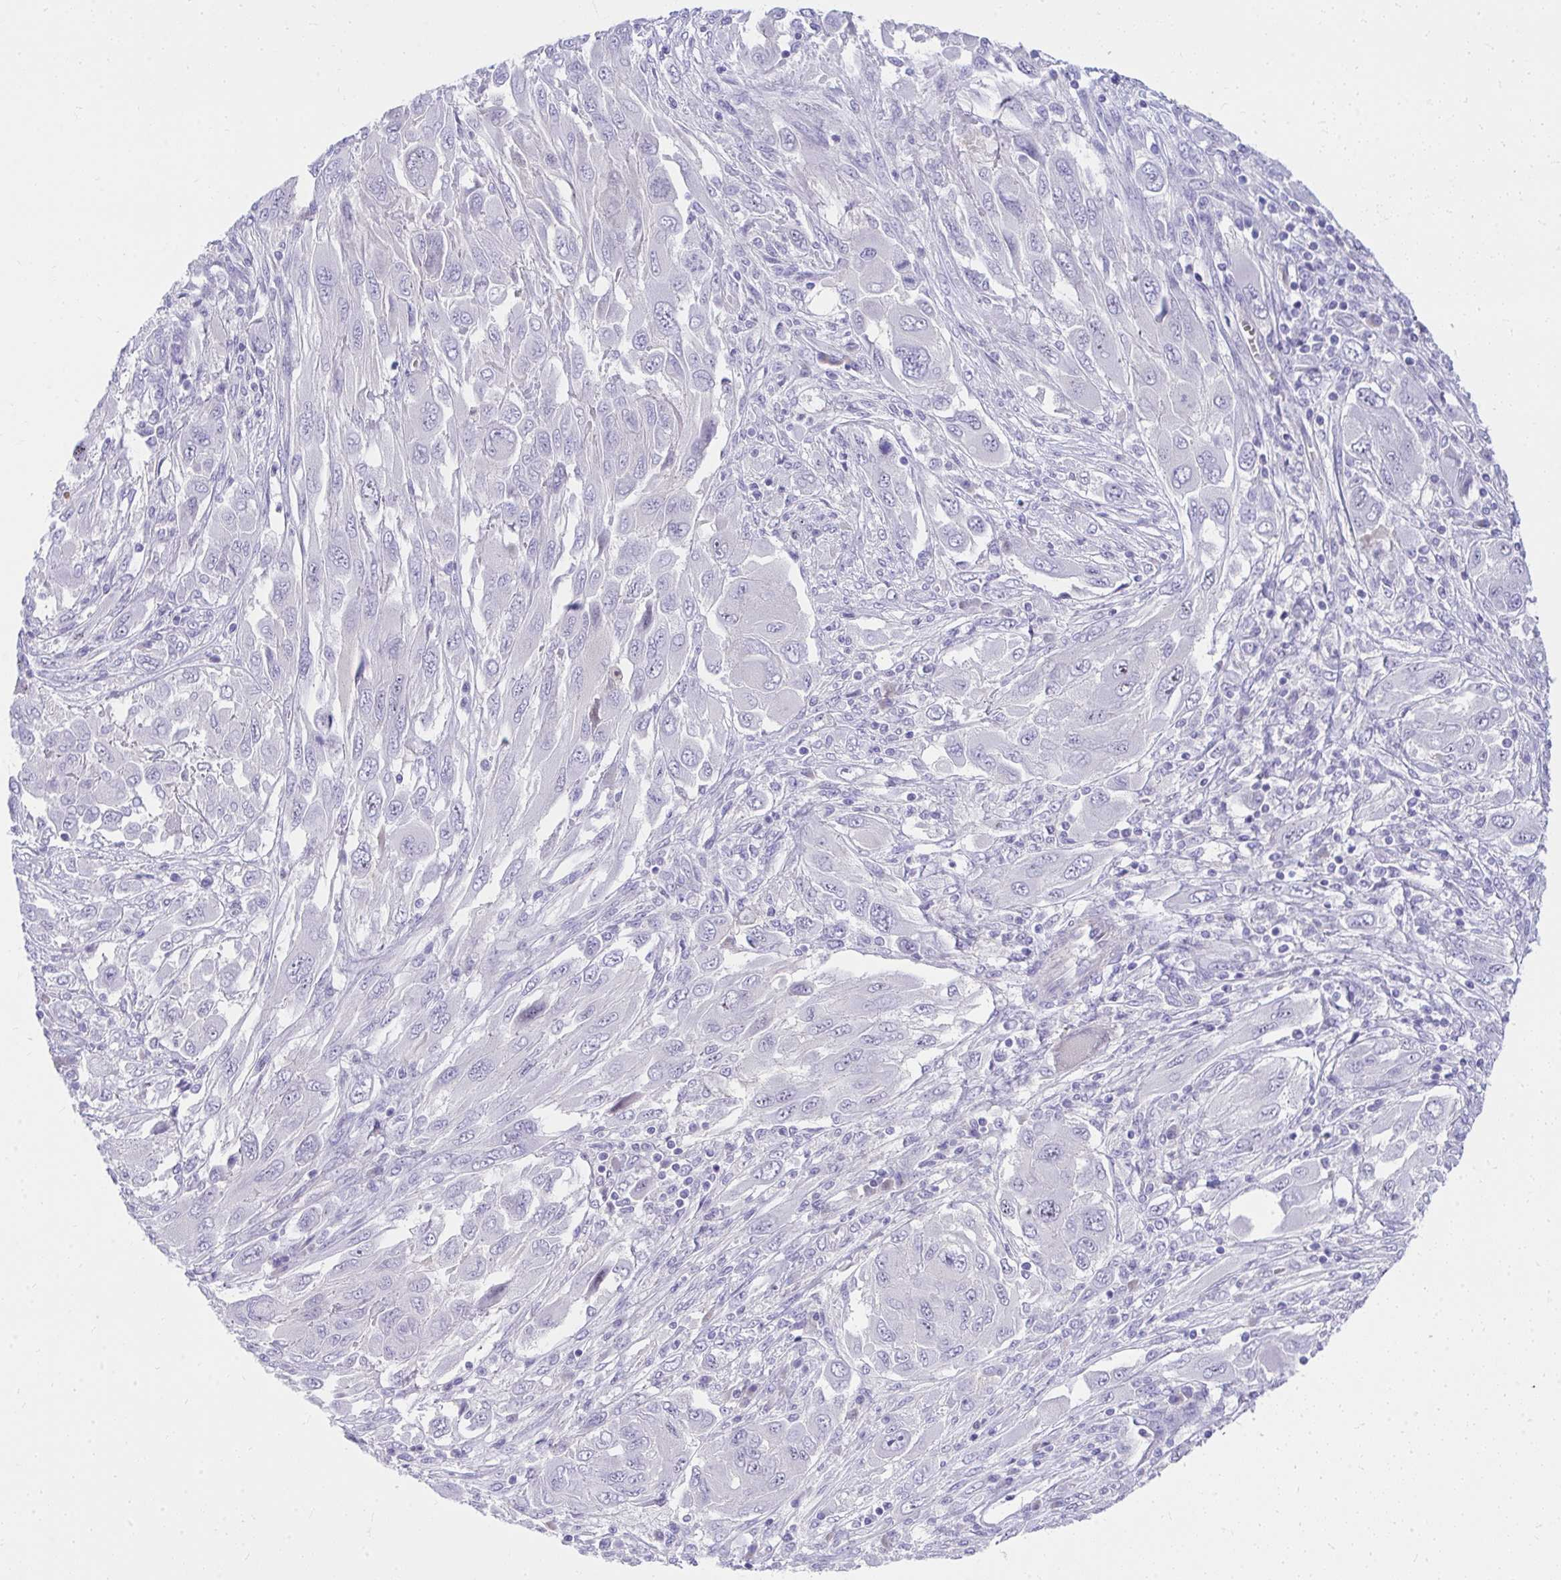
{"staining": {"intensity": "negative", "quantity": "none", "location": "none"}, "tissue": "melanoma", "cell_type": "Tumor cells", "image_type": "cancer", "snomed": [{"axis": "morphology", "description": "Malignant melanoma, NOS"}, {"axis": "topography", "description": "Skin"}], "caption": "This is an IHC photomicrograph of human melanoma. There is no staining in tumor cells.", "gene": "LRRC36", "patient": {"sex": "female", "age": 91}}